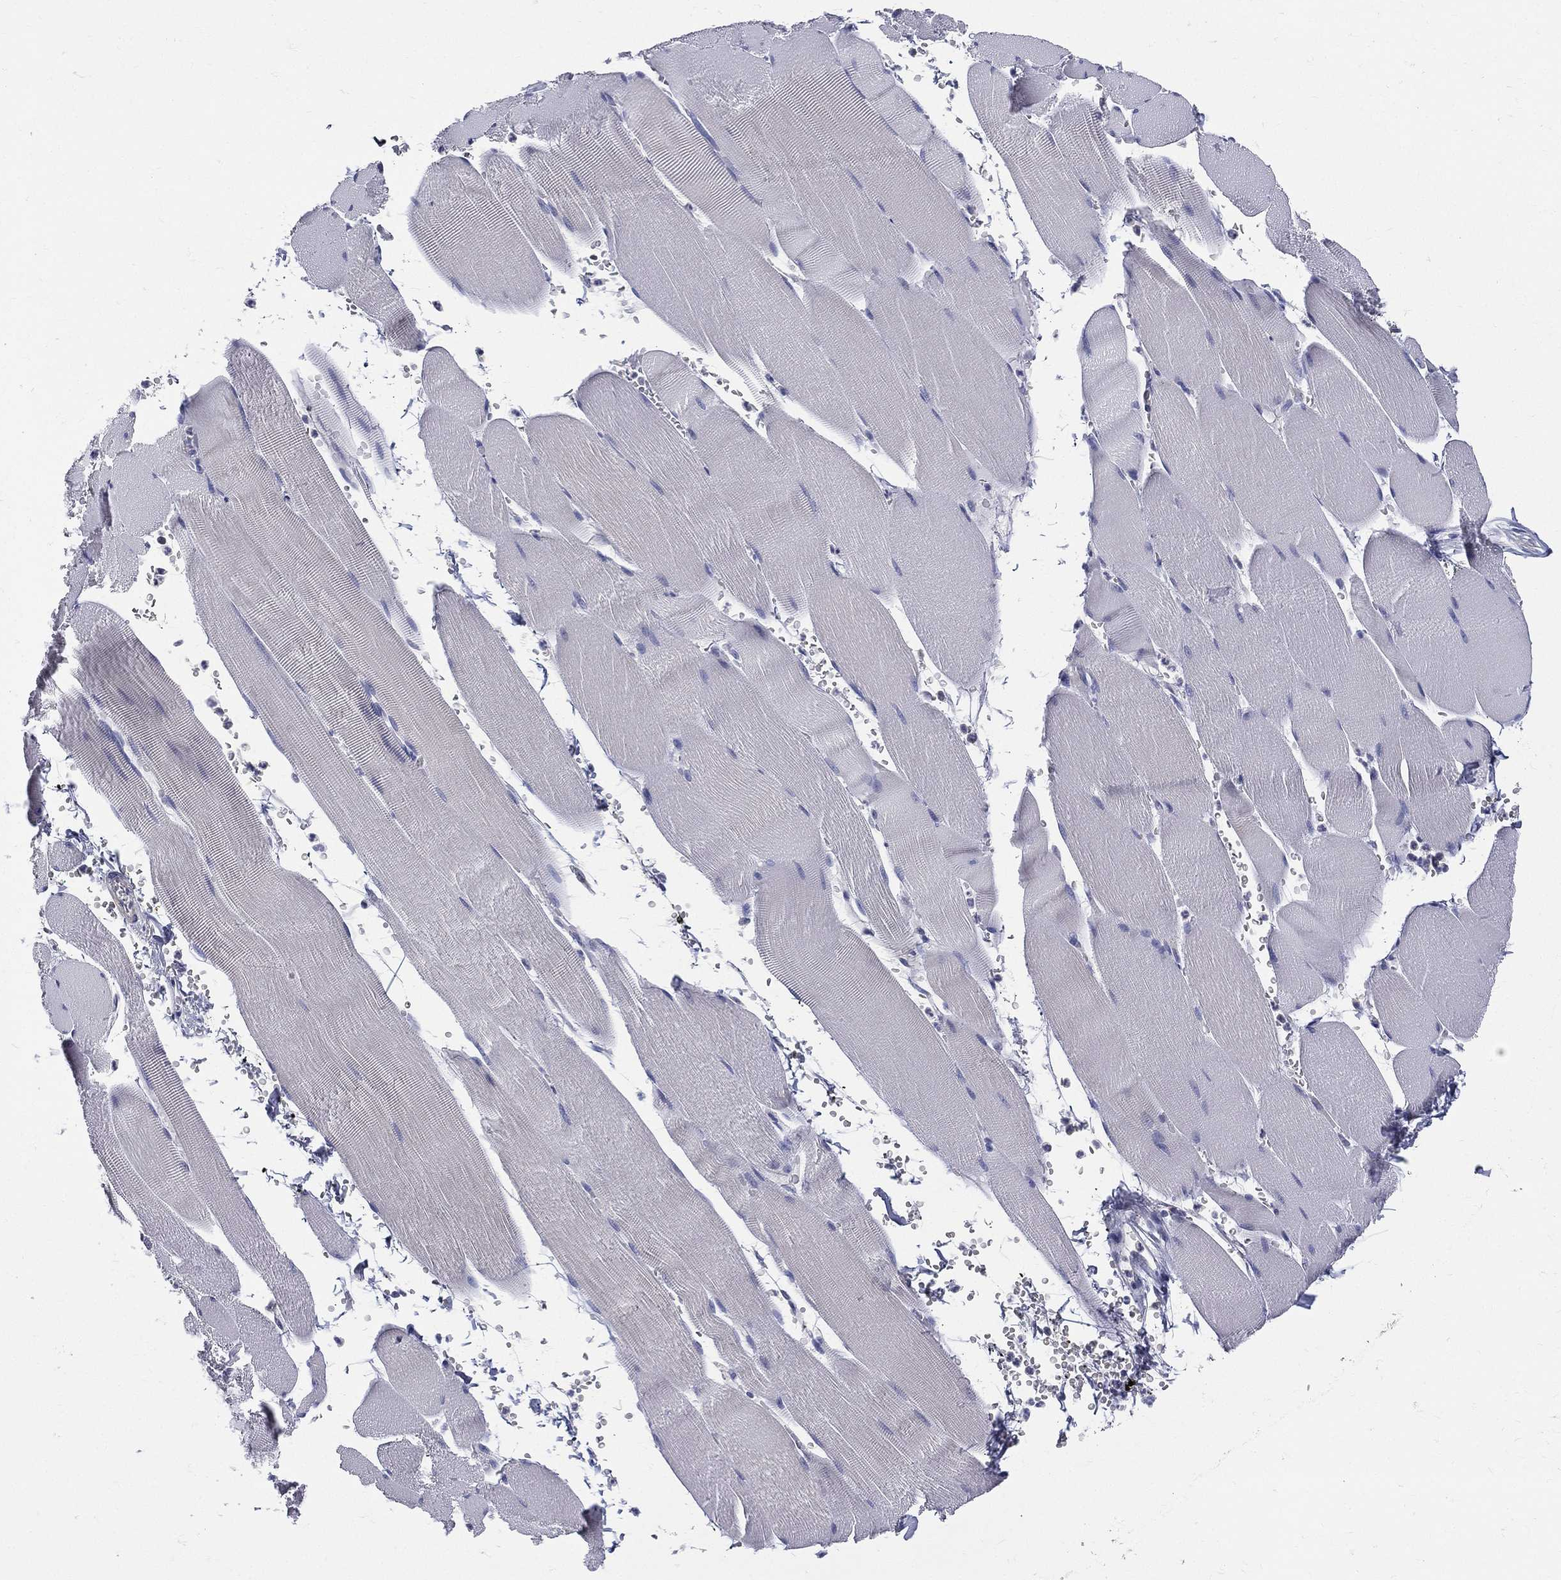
{"staining": {"intensity": "negative", "quantity": "none", "location": "none"}, "tissue": "skeletal muscle", "cell_type": "Myocytes", "image_type": "normal", "snomed": [{"axis": "morphology", "description": "Normal tissue, NOS"}, {"axis": "topography", "description": "Skeletal muscle"}], "caption": "Myocytes show no significant protein expression in normal skeletal muscle. Brightfield microscopy of immunohistochemistry stained with DAB (brown) and hematoxylin (blue), captured at high magnification.", "gene": "ETNPPL", "patient": {"sex": "male", "age": 56}}